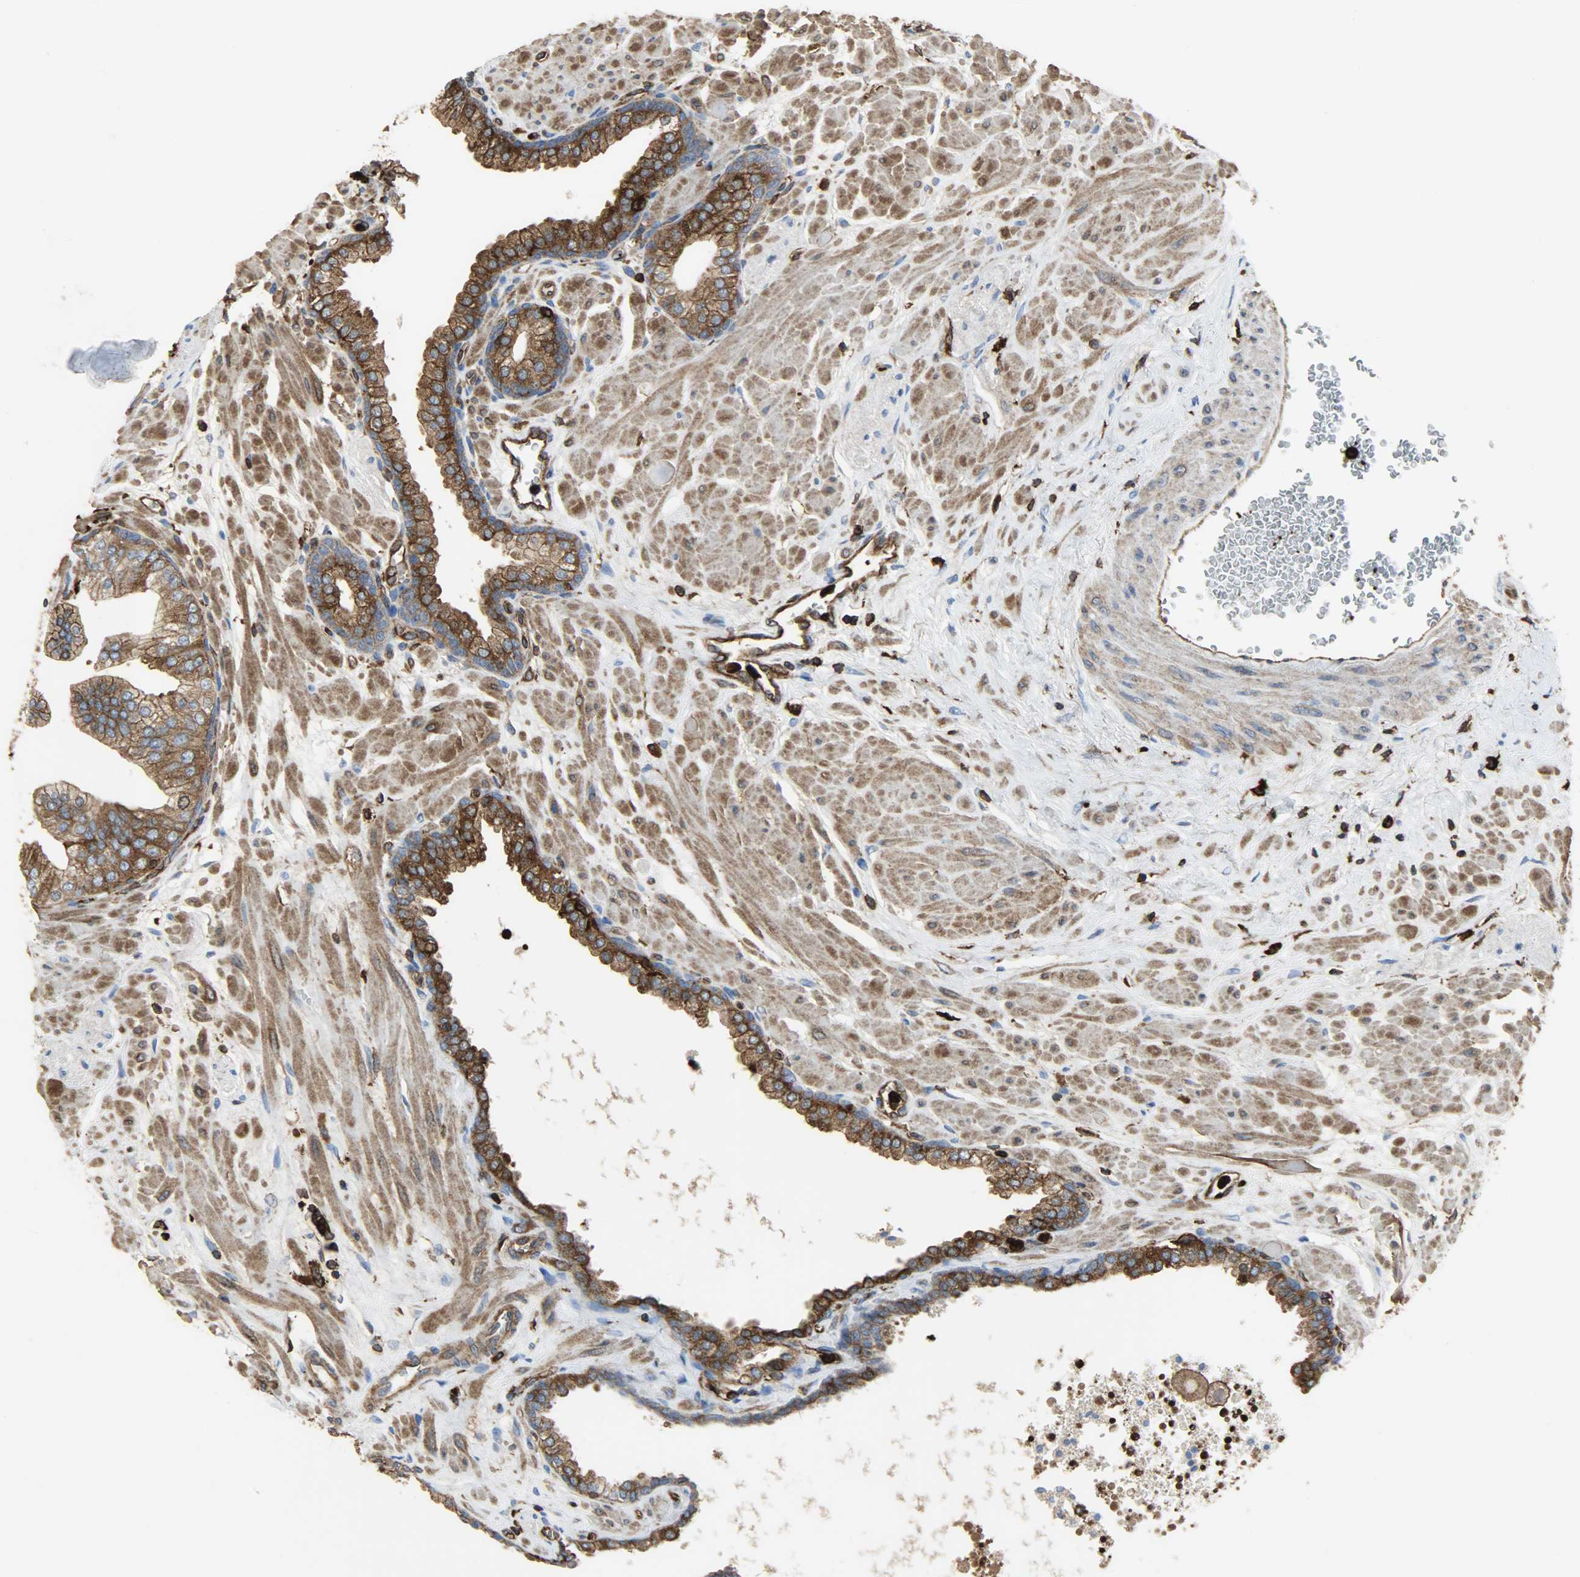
{"staining": {"intensity": "strong", "quantity": ">75%", "location": "cytoplasmic/membranous"}, "tissue": "prostate", "cell_type": "Glandular cells", "image_type": "normal", "snomed": [{"axis": "morphology", "description": "Normal tissue, NOS"}, {"axis": "topography", "description": "Prostate"}], "caption": "A brown stain labels strong cytoplasmic/membranous positivity of a protein in glandular cells of unremarkable human prostate.", "gene": "VASP", "patient": {"sex": "male", "age": 60}}